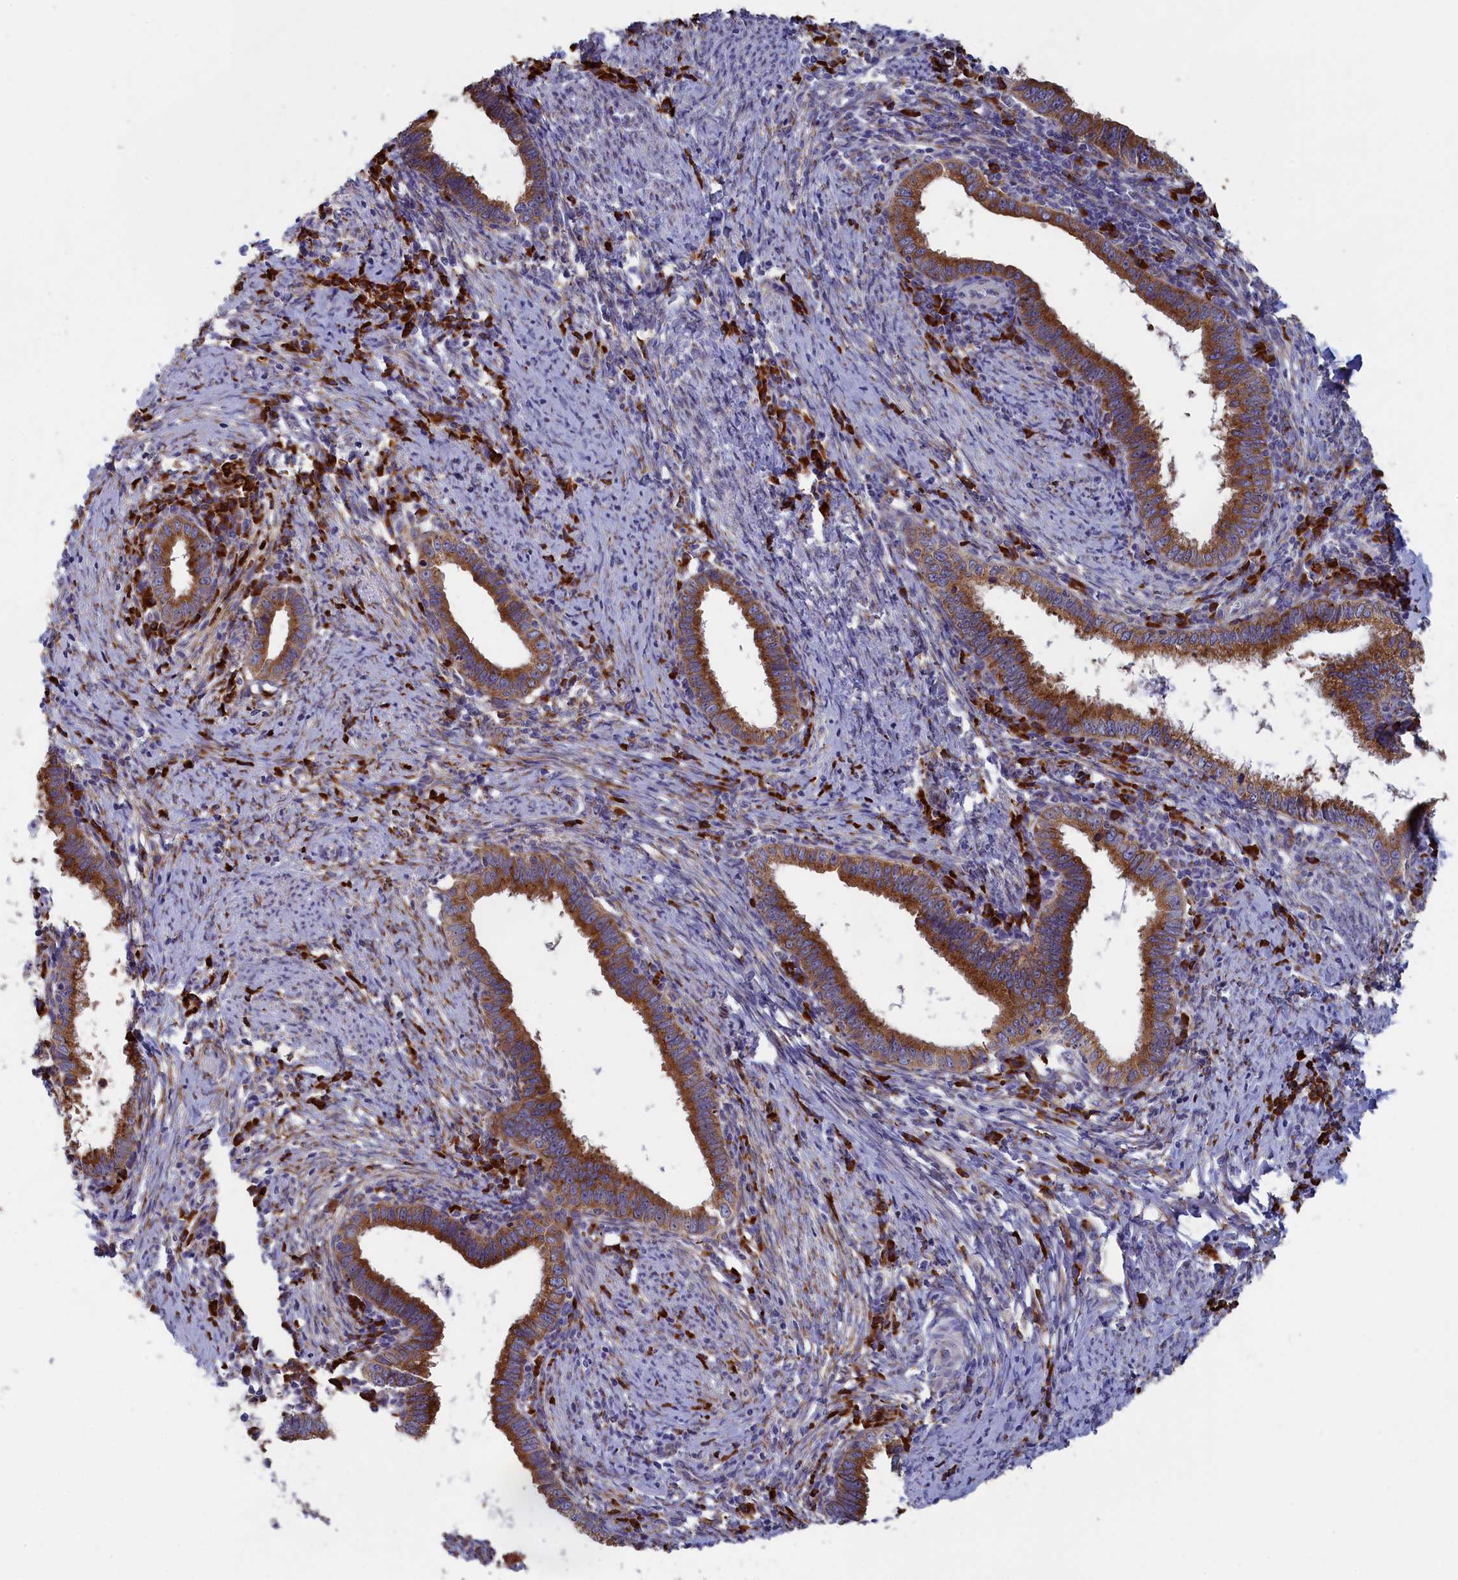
{"staining": {"intensity": "moderate", "quantity": ">75%", "location": "cytoplasmic/membranous"}, "tissue": "cervical cancer", "cell_type": "Tumor cells", "image_type": "cancer", "snomed": [{"axis": "morphology", "description": "Adenocarcinoma, NOS"}, {"axis": "topography", "description": "Cervix"}], "caption": "Cervical cancer (adenocarcinoma) was stained to show a protein in brown. There is medium levels of moderate cytoplasmic/membranous positivity in about >75% of tumor cells. (brown staining indicates protein expression, while blue staining denotes nuclei).", "gene": "CCDC68", "patient": {"sex": "female", "age": 36}}